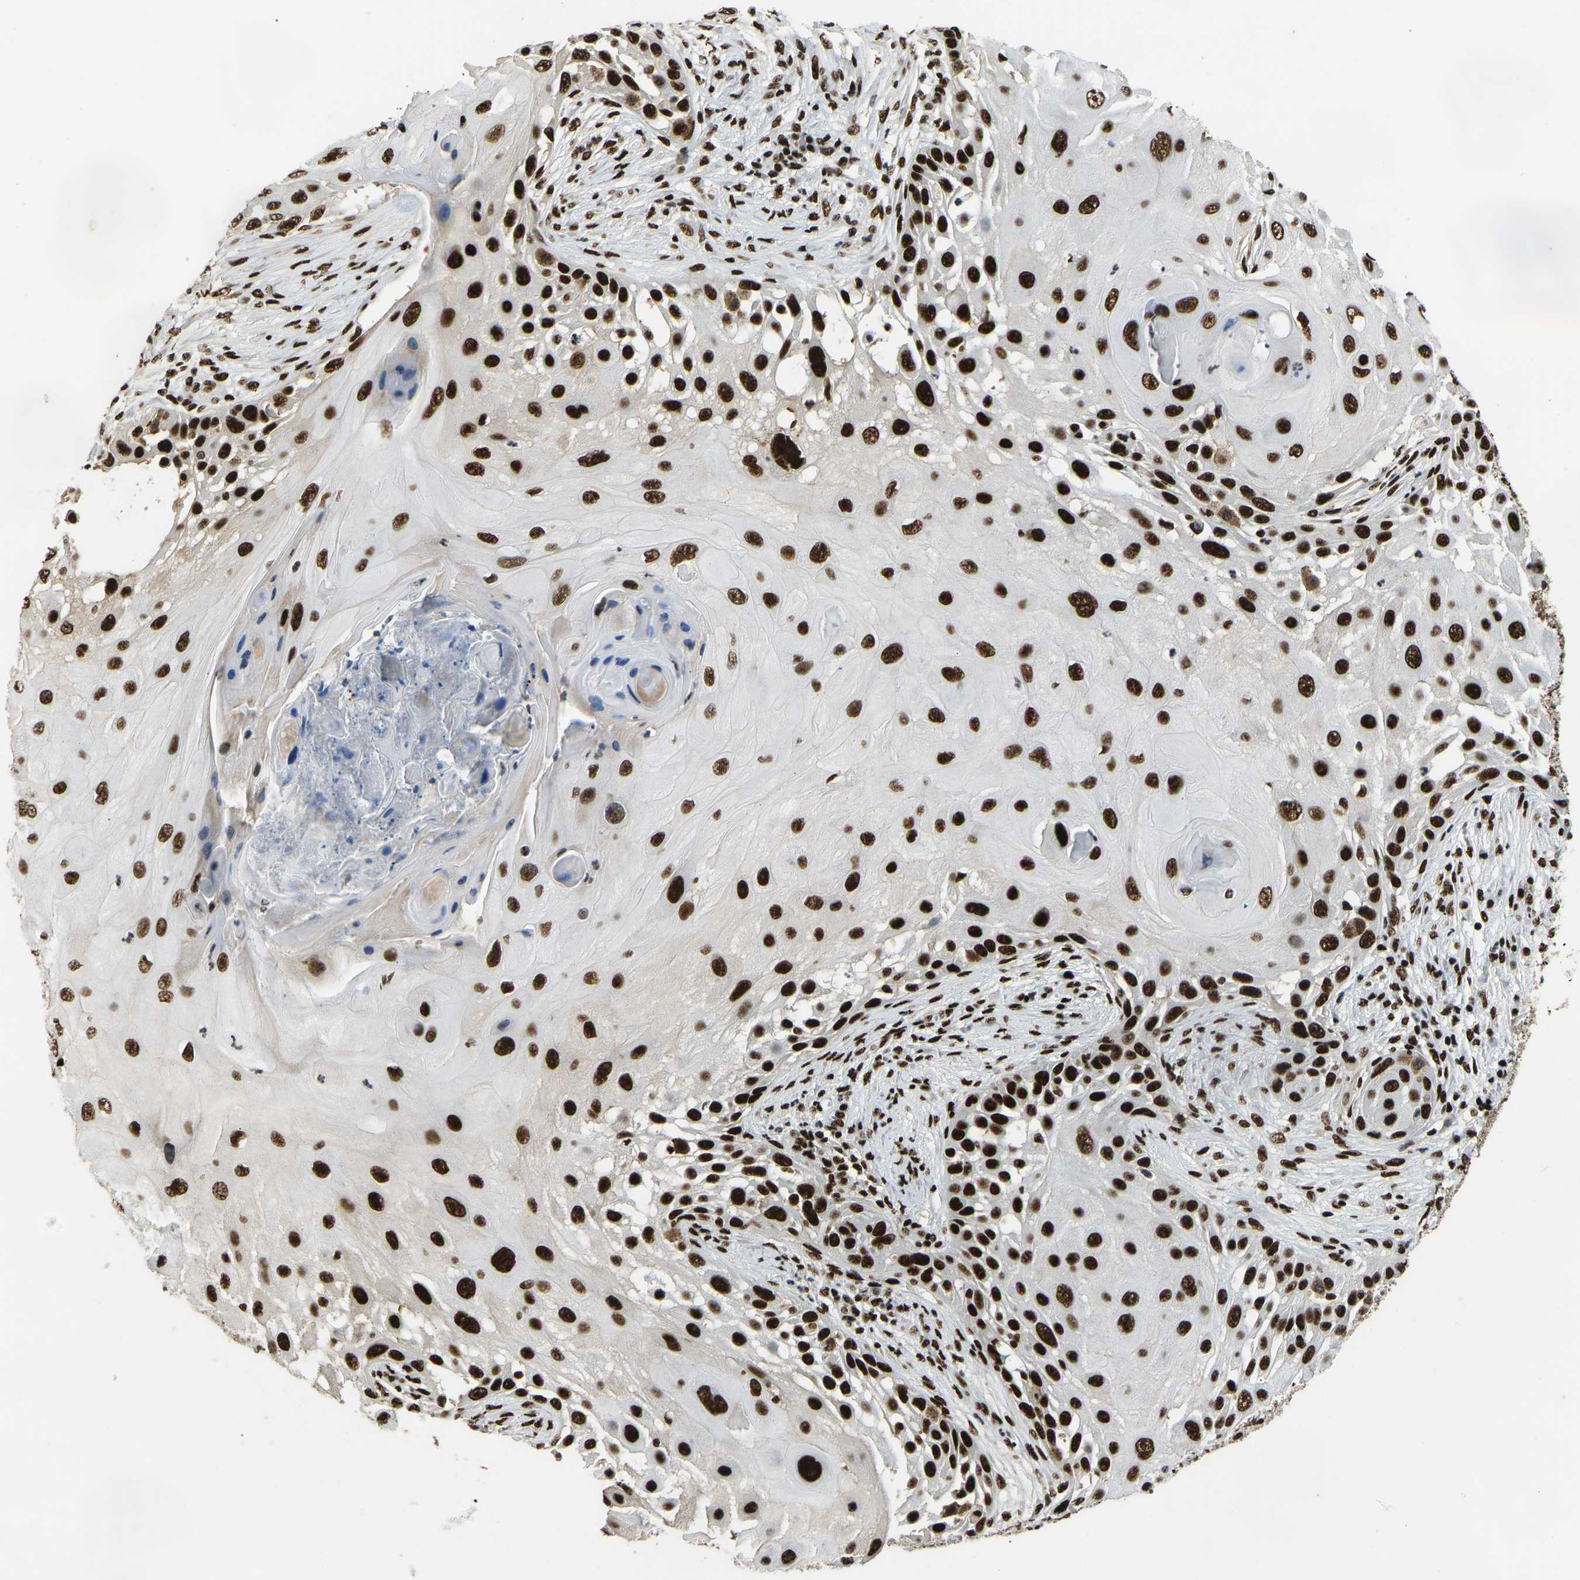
{"staining": {"intensity": "strong", "quantity": ">75%", "location": "nuclear"}, "tissue": "skin cancer", "cell_type": "Tumor cells", "image_type": "cancer", "snomed": [{"axis": "morphology", "description": "Squamous cell carcinoma, NOS"}, {"axis": "topography", "description": "Skin"}], "caption": "Immunohistochemical staining of skin cancer exhibits strong nuclear protein expression in about >75% of tumor cells.", "gene": "FOXK1", "patient": {"sex": "female", "age": 44}}